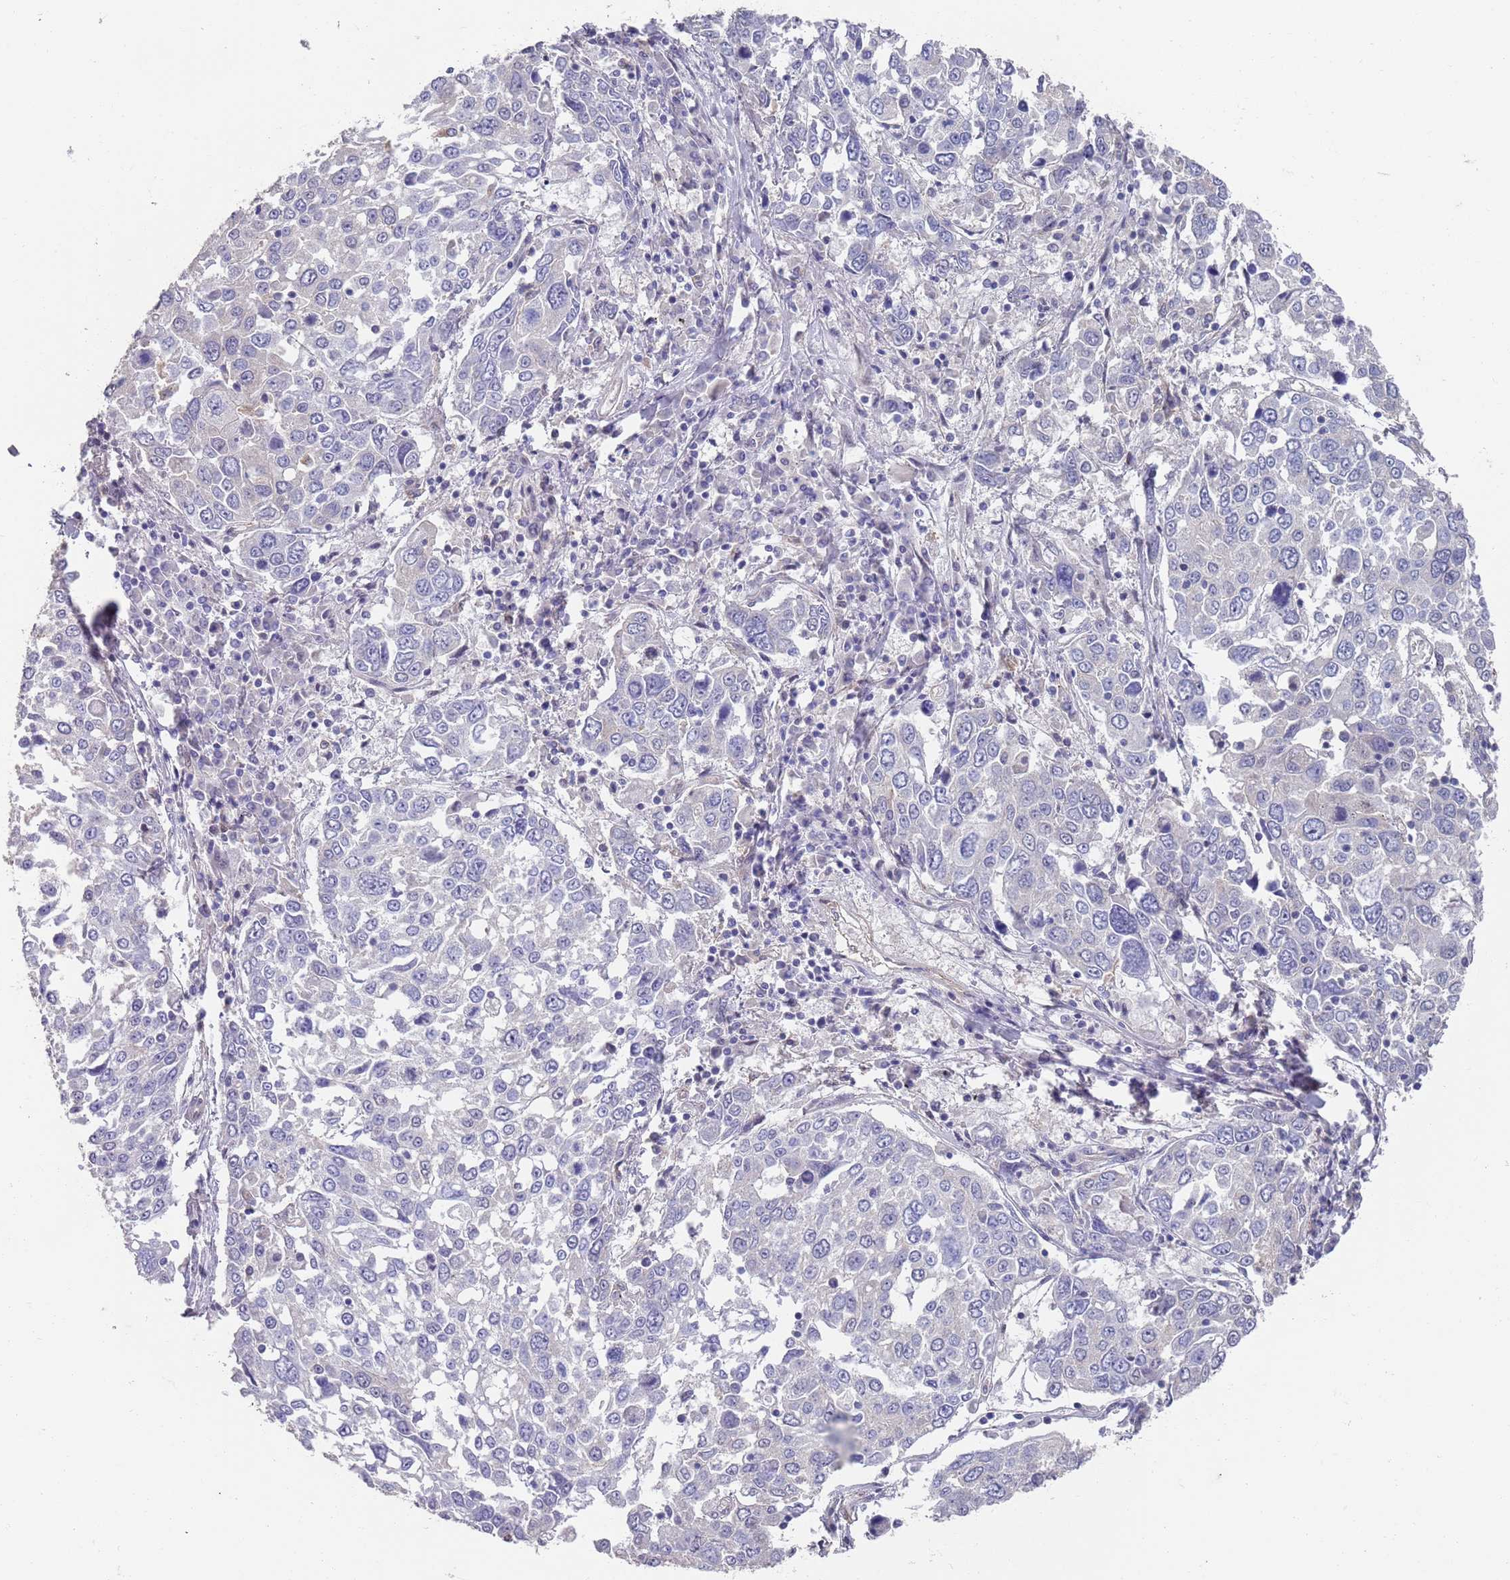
{"staining": {"intensity": "negative", "quantity": "none", "location": "none"}, "tissue": "lung cancer", "cell_type": "Tumor cells", "image_type": "cancer", "snomed": [{"axis": "morphology", "description": "Squamous cell carcinoma, NOS"}, {"axis": "topography", "description": "Lung"}], "caption": "Tumor cells are negative for protein expression in human lung cancer (squamous cell carcinoma). Nuclei are stained in blue.", "gene": "ANK2", "patient": {"sex": "male", "age": 65}}